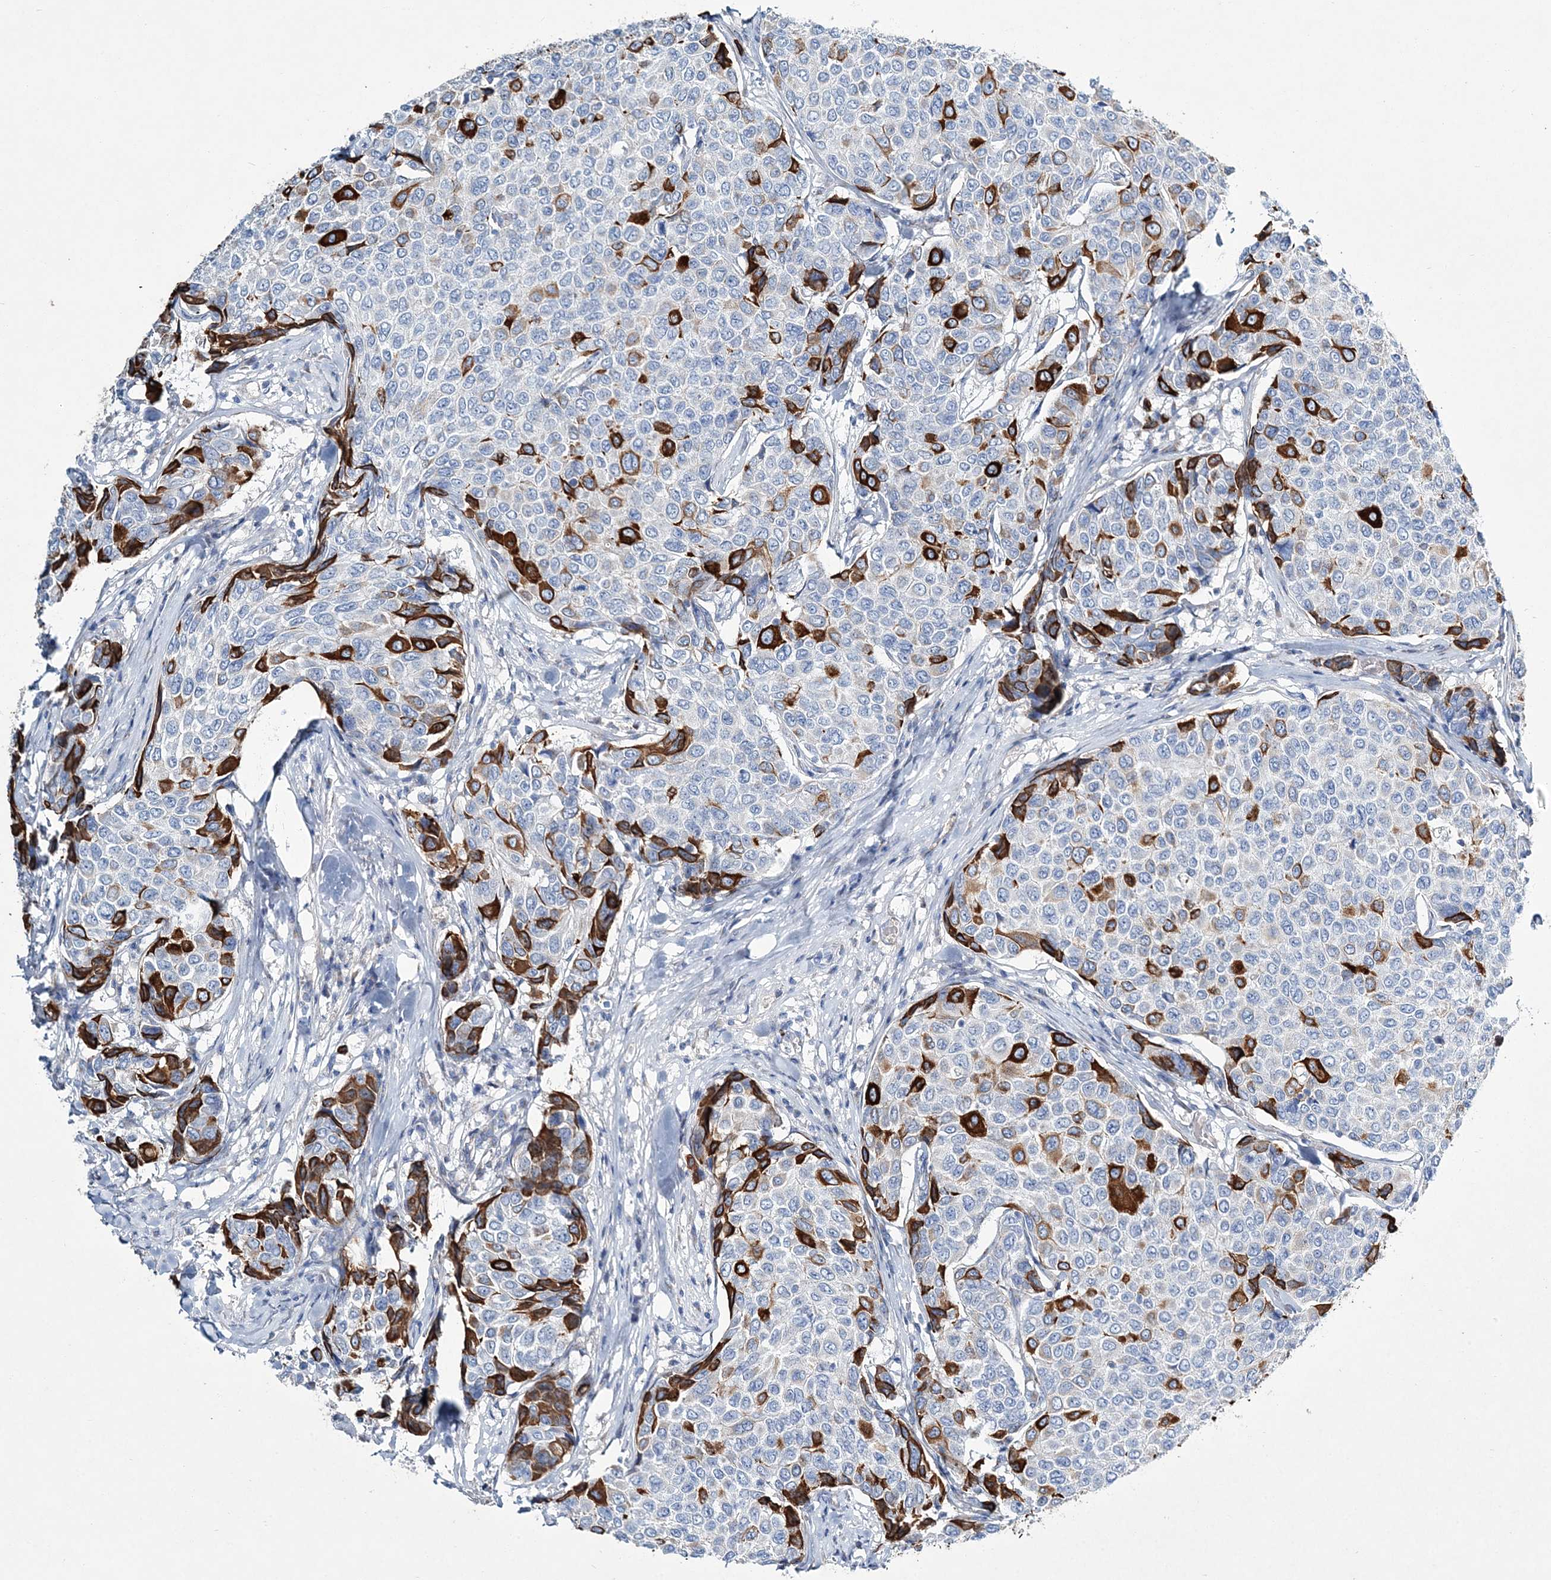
{"staining": {"intensity": "strong", "quantity": "<25%", "location": "cytoplasmic/membranous"}, "tissue": "breast cancer", "cell_type": "Tumor cells", "image_type": "cancer", "snomed": [{"axis": "morphology", "description": "Duct carcinoma"}, {"axis": "topography", "description": "Breast"}], "caption": "This histopathology image demonstrates IHC staining of breast infiltrating ductal carcinoma, with medium strong cytoplasmic/membranous positivity in about <25% of tumor cells.", "gene": "ADGRL1", "patient": {"sex": "female", "age": 55}}